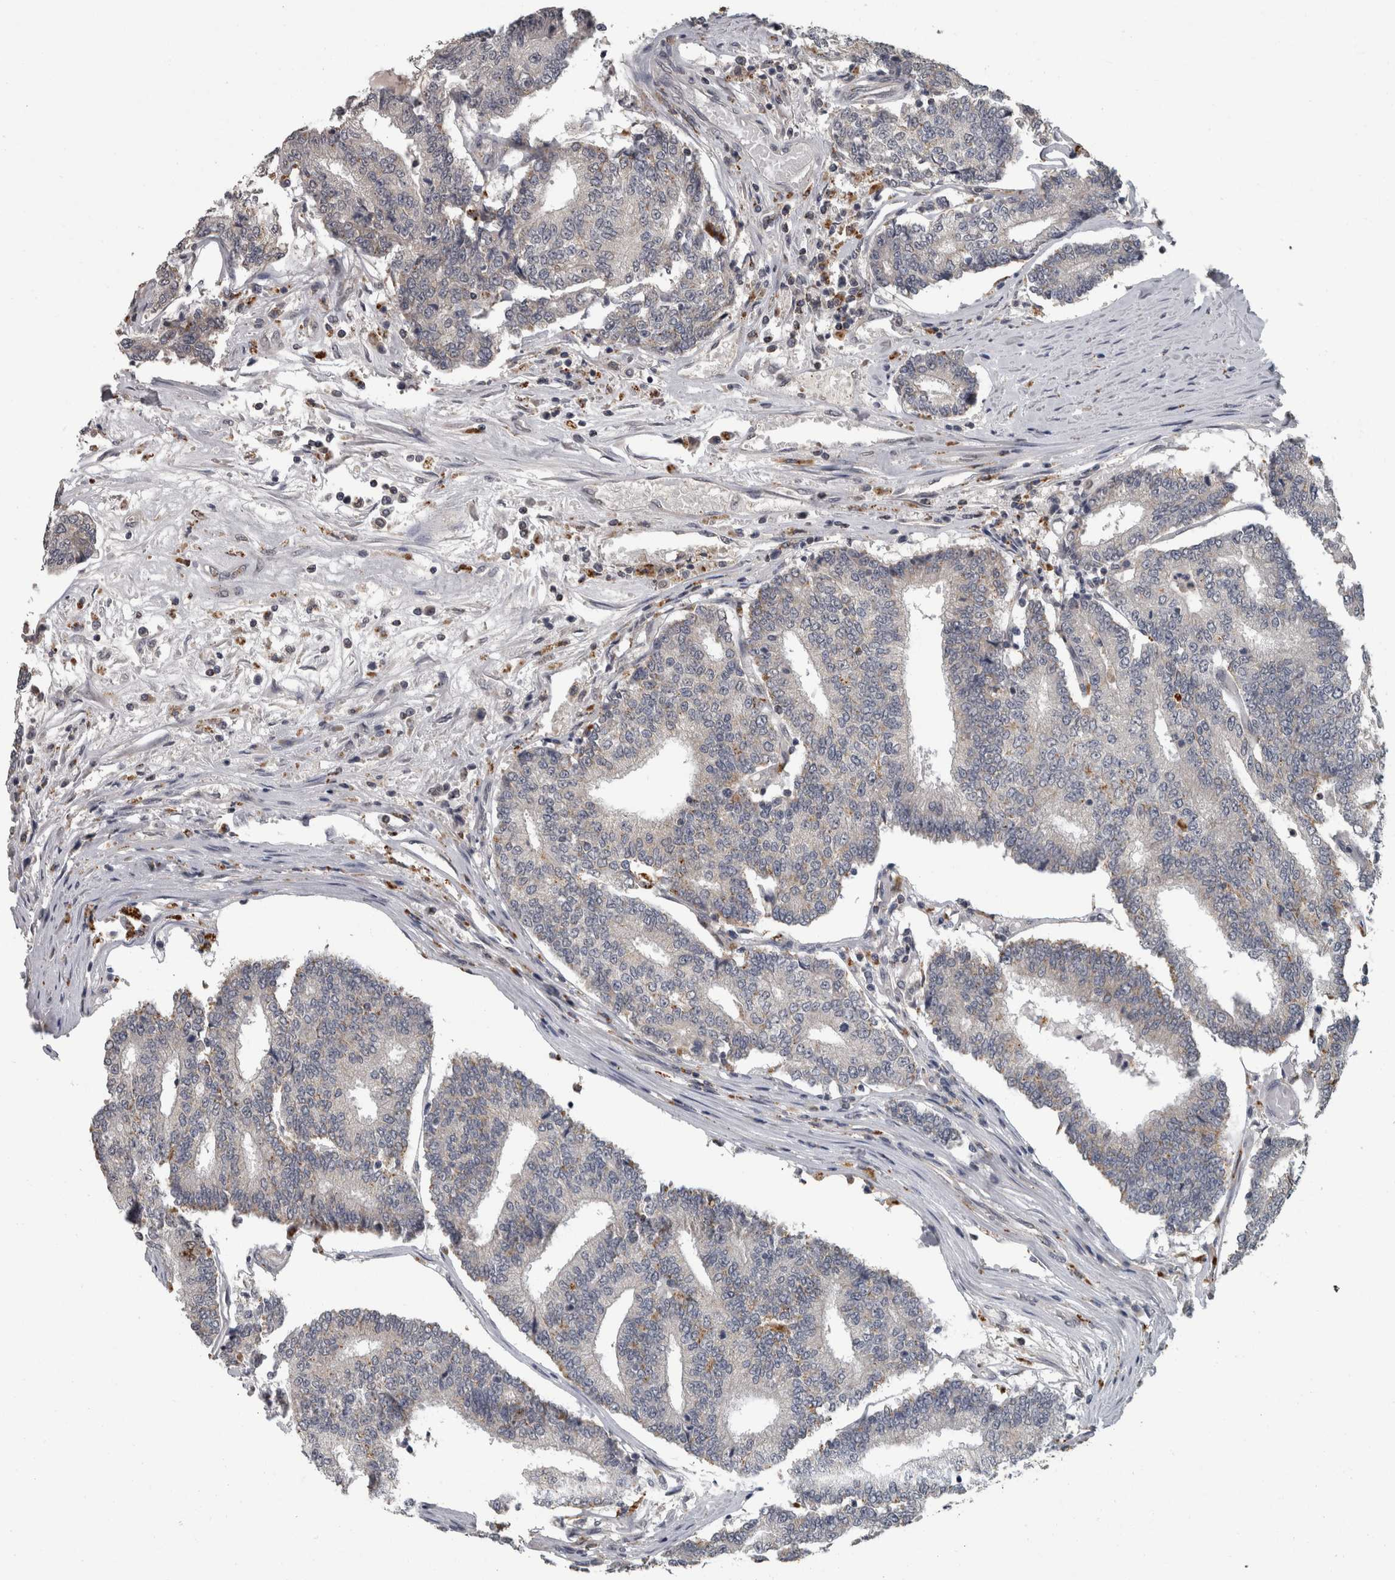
{"staining": {"intensity": "negative", "quantity": "none", "location": "none"}, "tissue": "prostate cancer", "cell_type": "Tumor cells", "image_type": "cancer", "snomed": [{"axis": "morphology", "description": "Normal tissue, NOS"}, {"axis": "morphology", "description": "Adenocarcinoma, High grade"}, {"axis": "topography", "description": "Prostate"}, {"axis": "topography", "description": "Seminal veicle"}], "caption": "Micrograph shows no protein positivity in tumor cells of prostate cancer tissue.", "gene": "NAAA", "patient": {"sex": "male", "age": 55}}